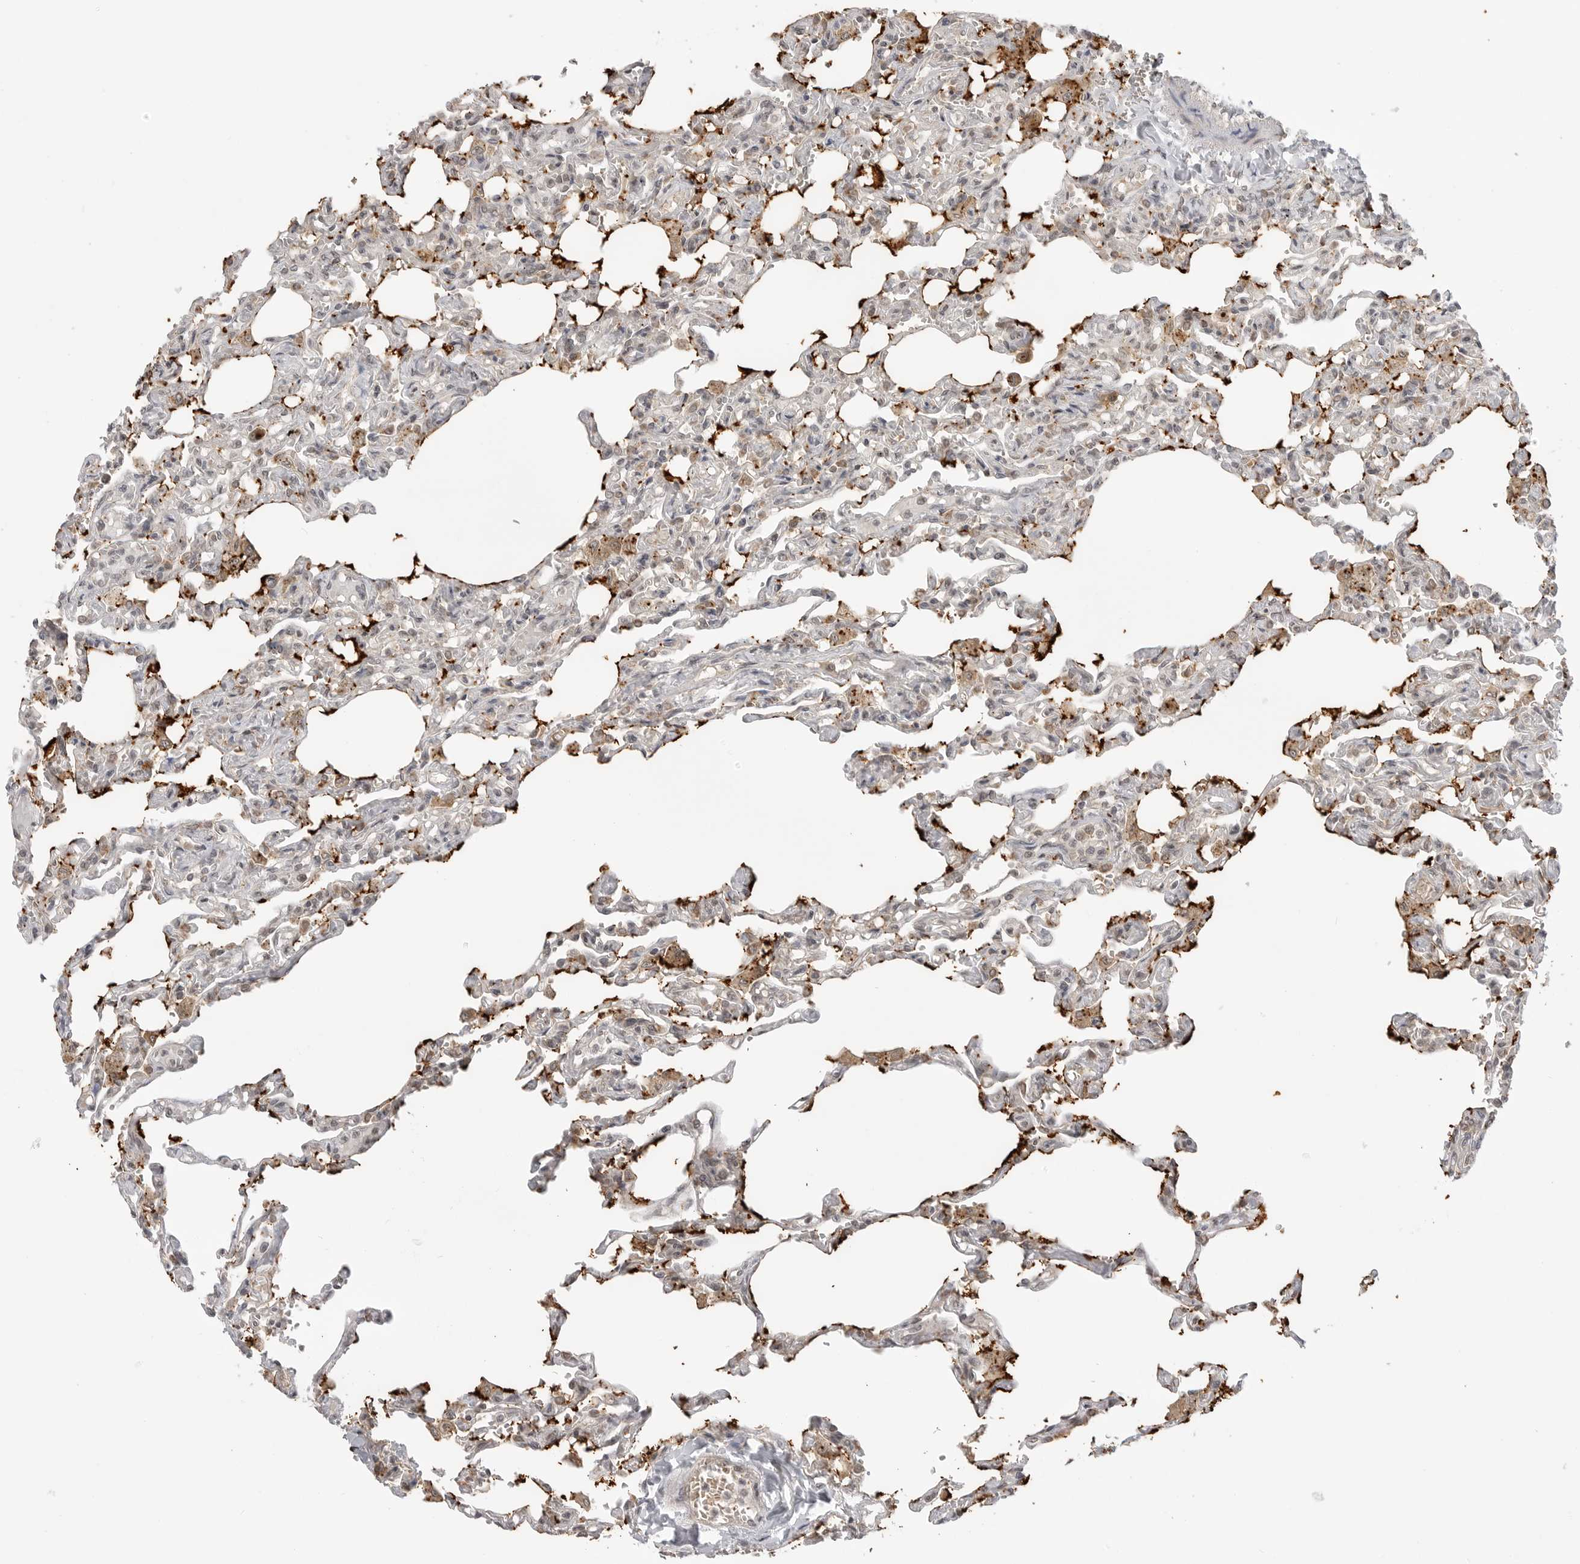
{"staining": {"intensity": "moderate", "quantity": "<25%", "location": "cytoplasmic/membranous"}, "tissue": "lung", "cell_type": "Alveolar cells", "image_type": "normal", "snomed": [{"axis": "morphology", "description": "Normal tissue, NOS"}, {"axis": "topography", "description": "Lung"}], "caption": "Human lung stained for a protein (brown) displays moderate cytoplasmic/membranous positive staining in about <25% of alveolar cells.", "gene": "KALRN", "patient": {"sex": "male", "age": 21}}